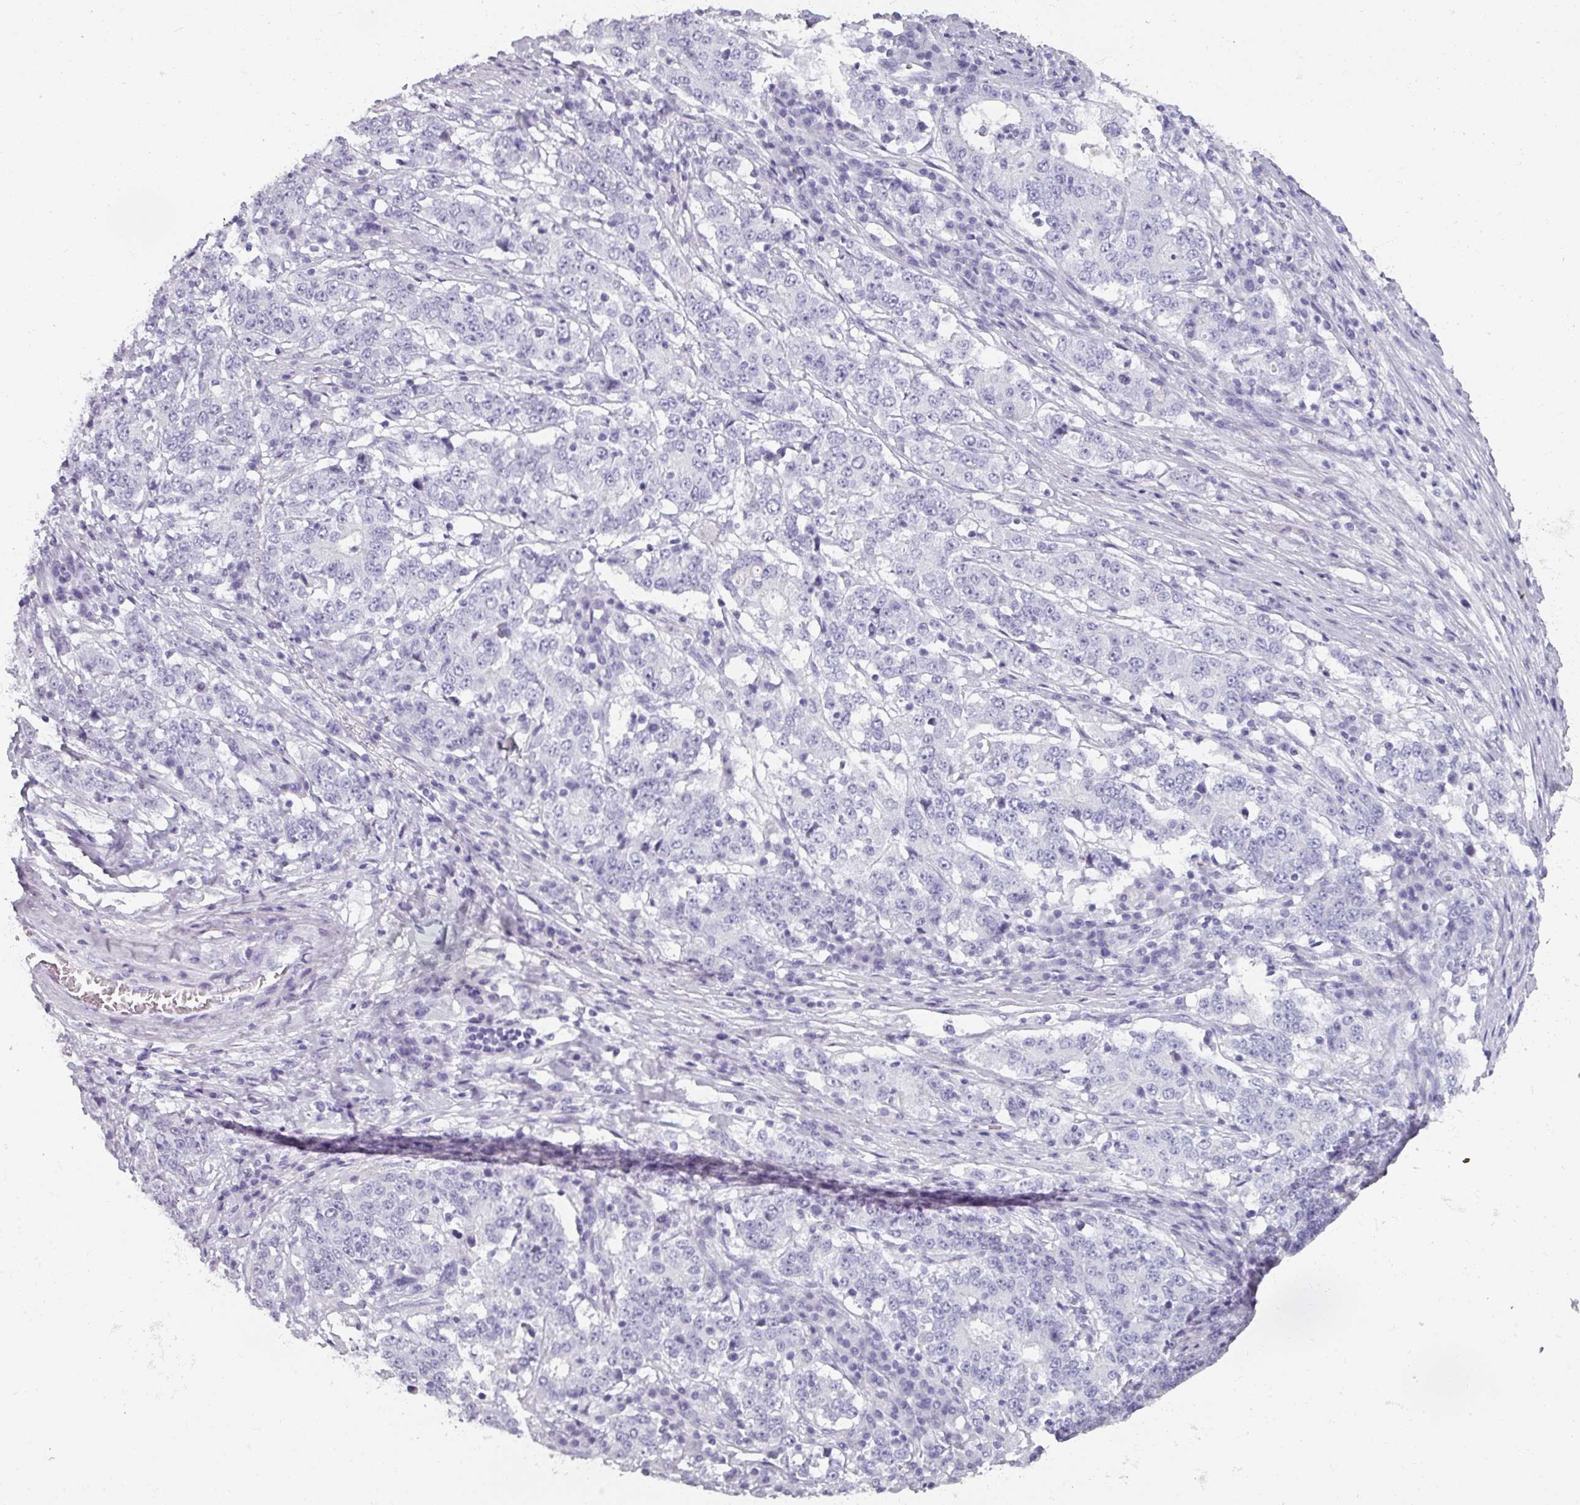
{"staining": {"intensity": "negative", "quantity": "none", "location": "none"}, "tissue": "stomach cancer", "cell_type": "Tumor cells", "image_type": "cancer", "snomed": [{"axis": "morphology", "description": "Adenocarcinoma, NOS"}, {"axis": "topography", "description": "Stomach"}], "caption": "This is a photomicrograph of IHC staining of stomach adenocarcinoma, which shows no positivity in tumor cells.", "gene": "REG3G", "patient": {"sex": "male", "age": 59}}